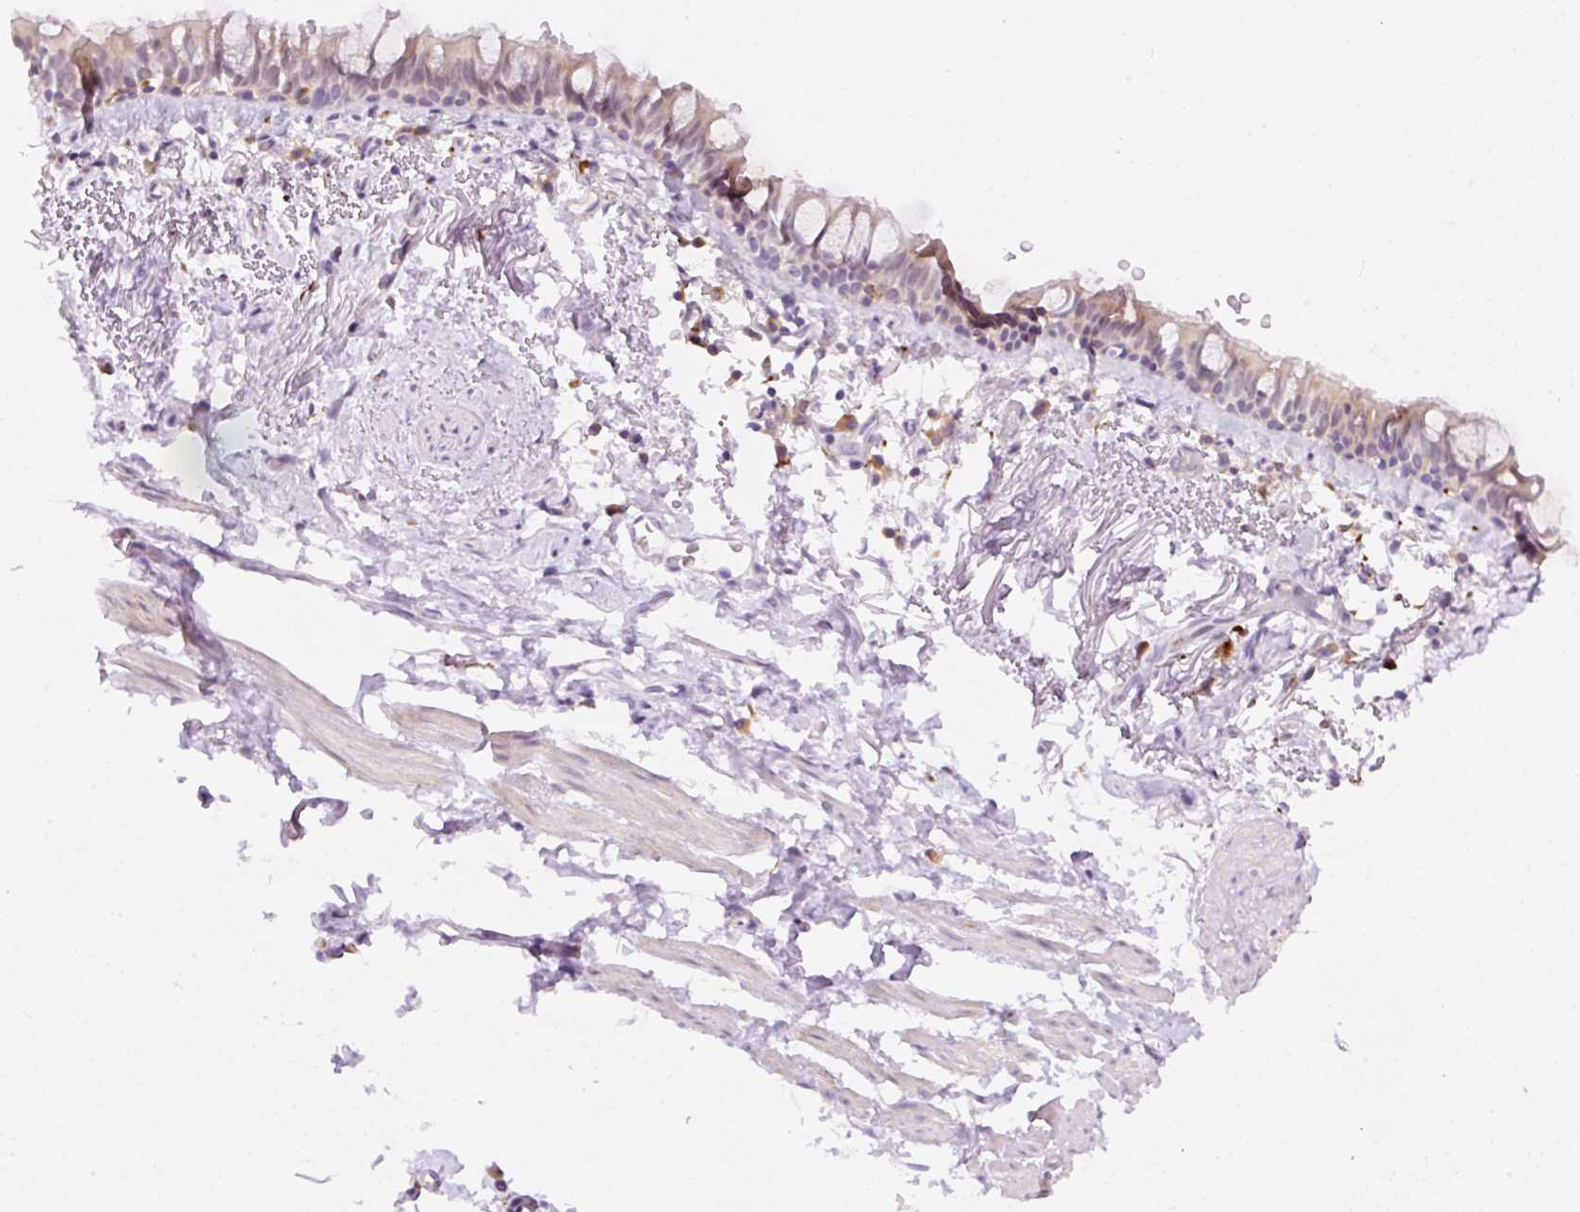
{"staining": {"intensity": "weak", "quantity": "25%-75%", "location": "cytoplasmic/membranous"}, "tissue": "bronchus", "cell_type": "Respiratory epithelial cells", "image_type": "normal", "snomed": [{"axis": "morphology", "description": "Normal tissue, NOS"}, {"axis": "topography", "description": "Bronchus"}], "caption": "Immunohistochemistry photomicrograph of normal bronchus: bronchus stained using immunohistochemistry shows low levels of weak protein expression localized specifically in the cytoplasmic/membranous of respiratory epithelial cells, appearing as a cytoplasmic/membranous brown color.", "gene": "CEBPZOS", "patient": {"sex": "male", "age": 67}}